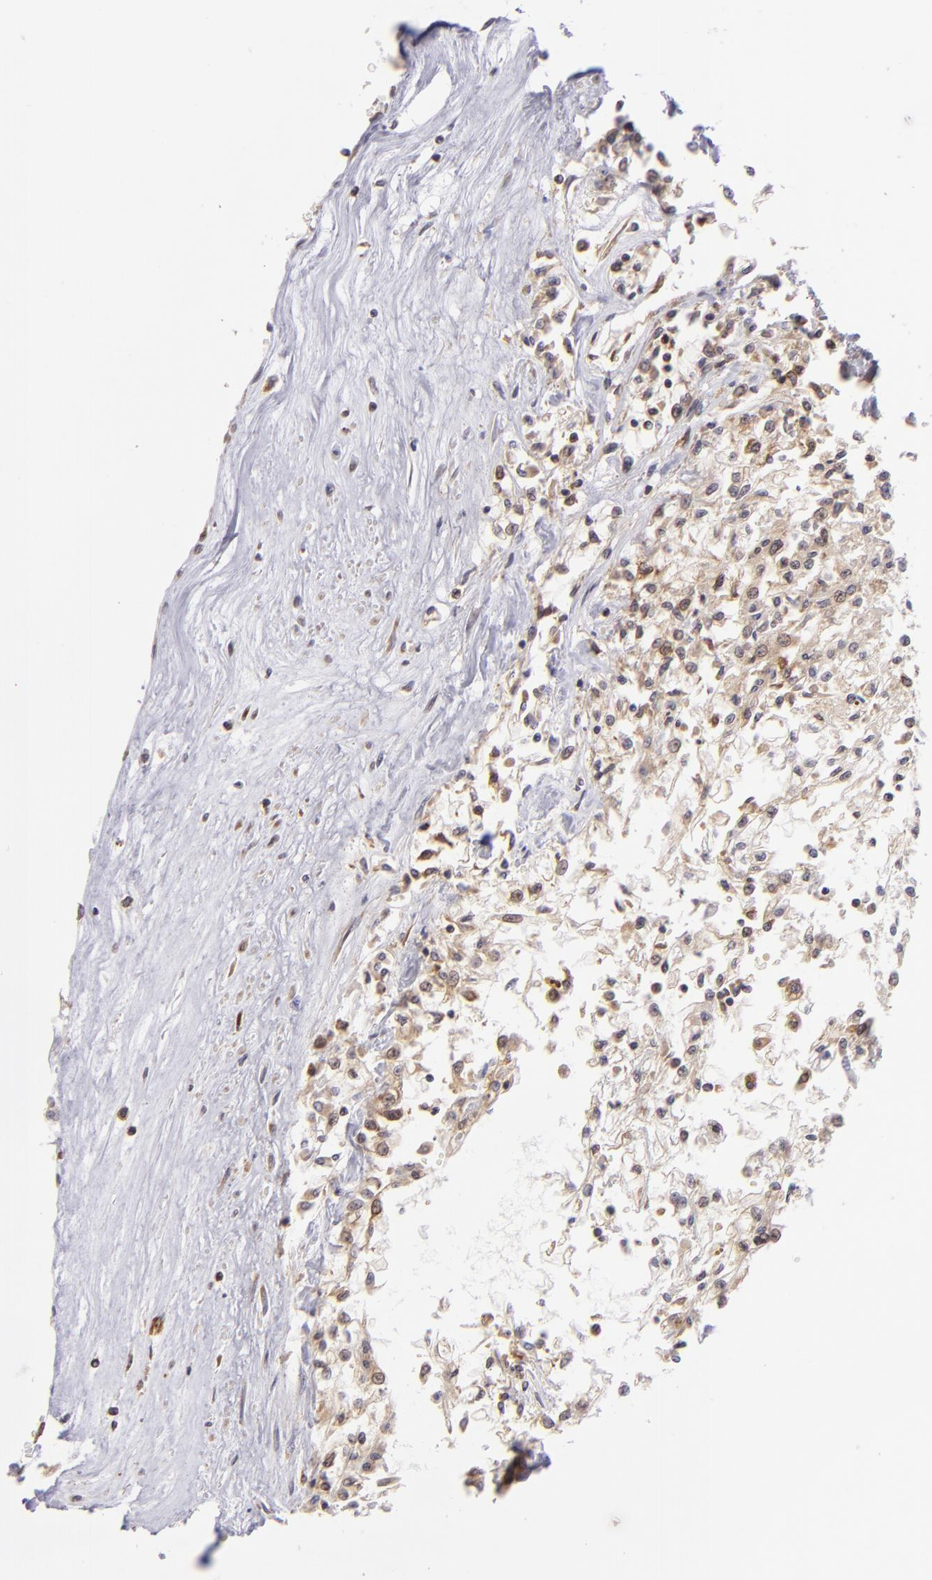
{"staining": {"intensity": "weak", "quantity": "<25%", "location": "cytoplasmic/membranous"}, "tissue": "renal cancer", "cell_type": "Tumor cells", "image_type": "cancer", "snomed": [{"axis": "morphology", "description": "Adenocarcinoma, NOS"}, {"axis": "topography", "description": "Kidney"}], "caption": "Immunohistochemical staining of renal cancer exhibits no significant staining in tumor cells. (Brightfield microscopy of DAB (3,3'-diaminobenzidine) IHC at high magnification).", "gene": "PTPN13", "patient": {"sex": "male", "age": 78}}